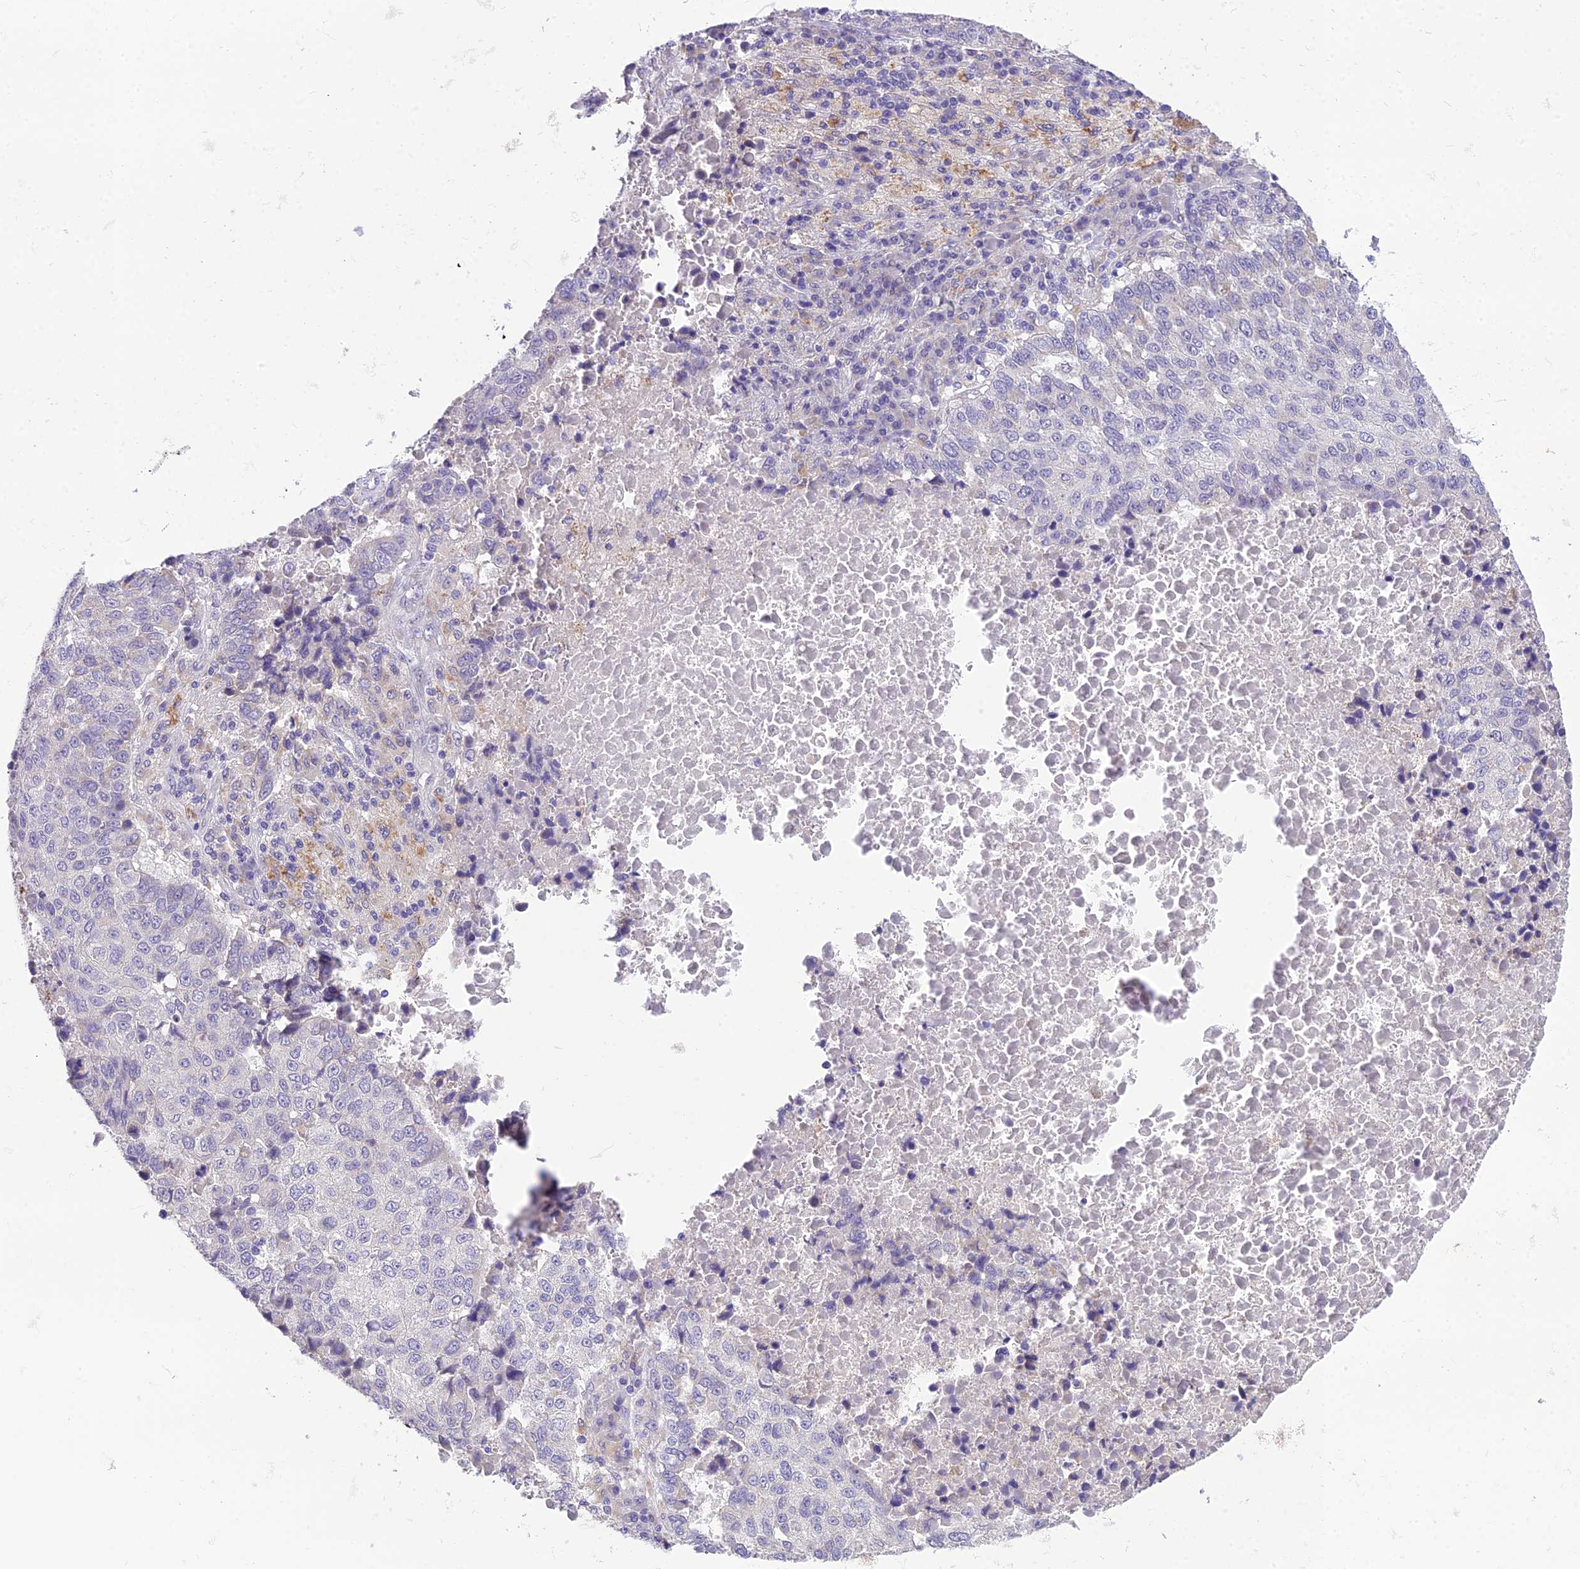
{"staining": {"intensity": "negative", "quantity": "none", "location": "none"}, "tissue": "lung cancer", "cell_type": "Tumor cells", "image_type": "cancer", "snomed": [{"axis": "morphology", "description": "Squamous cell carcinoma, NOS"}, {"axis": "topography", "description": "Lung"}], "caption": "DAB immunohistochemical staining of human lung cancer exhibits no significant positivity in tumor cells.", "gene": "MIIP", "patient": {"sex": "male", "age": 73}}